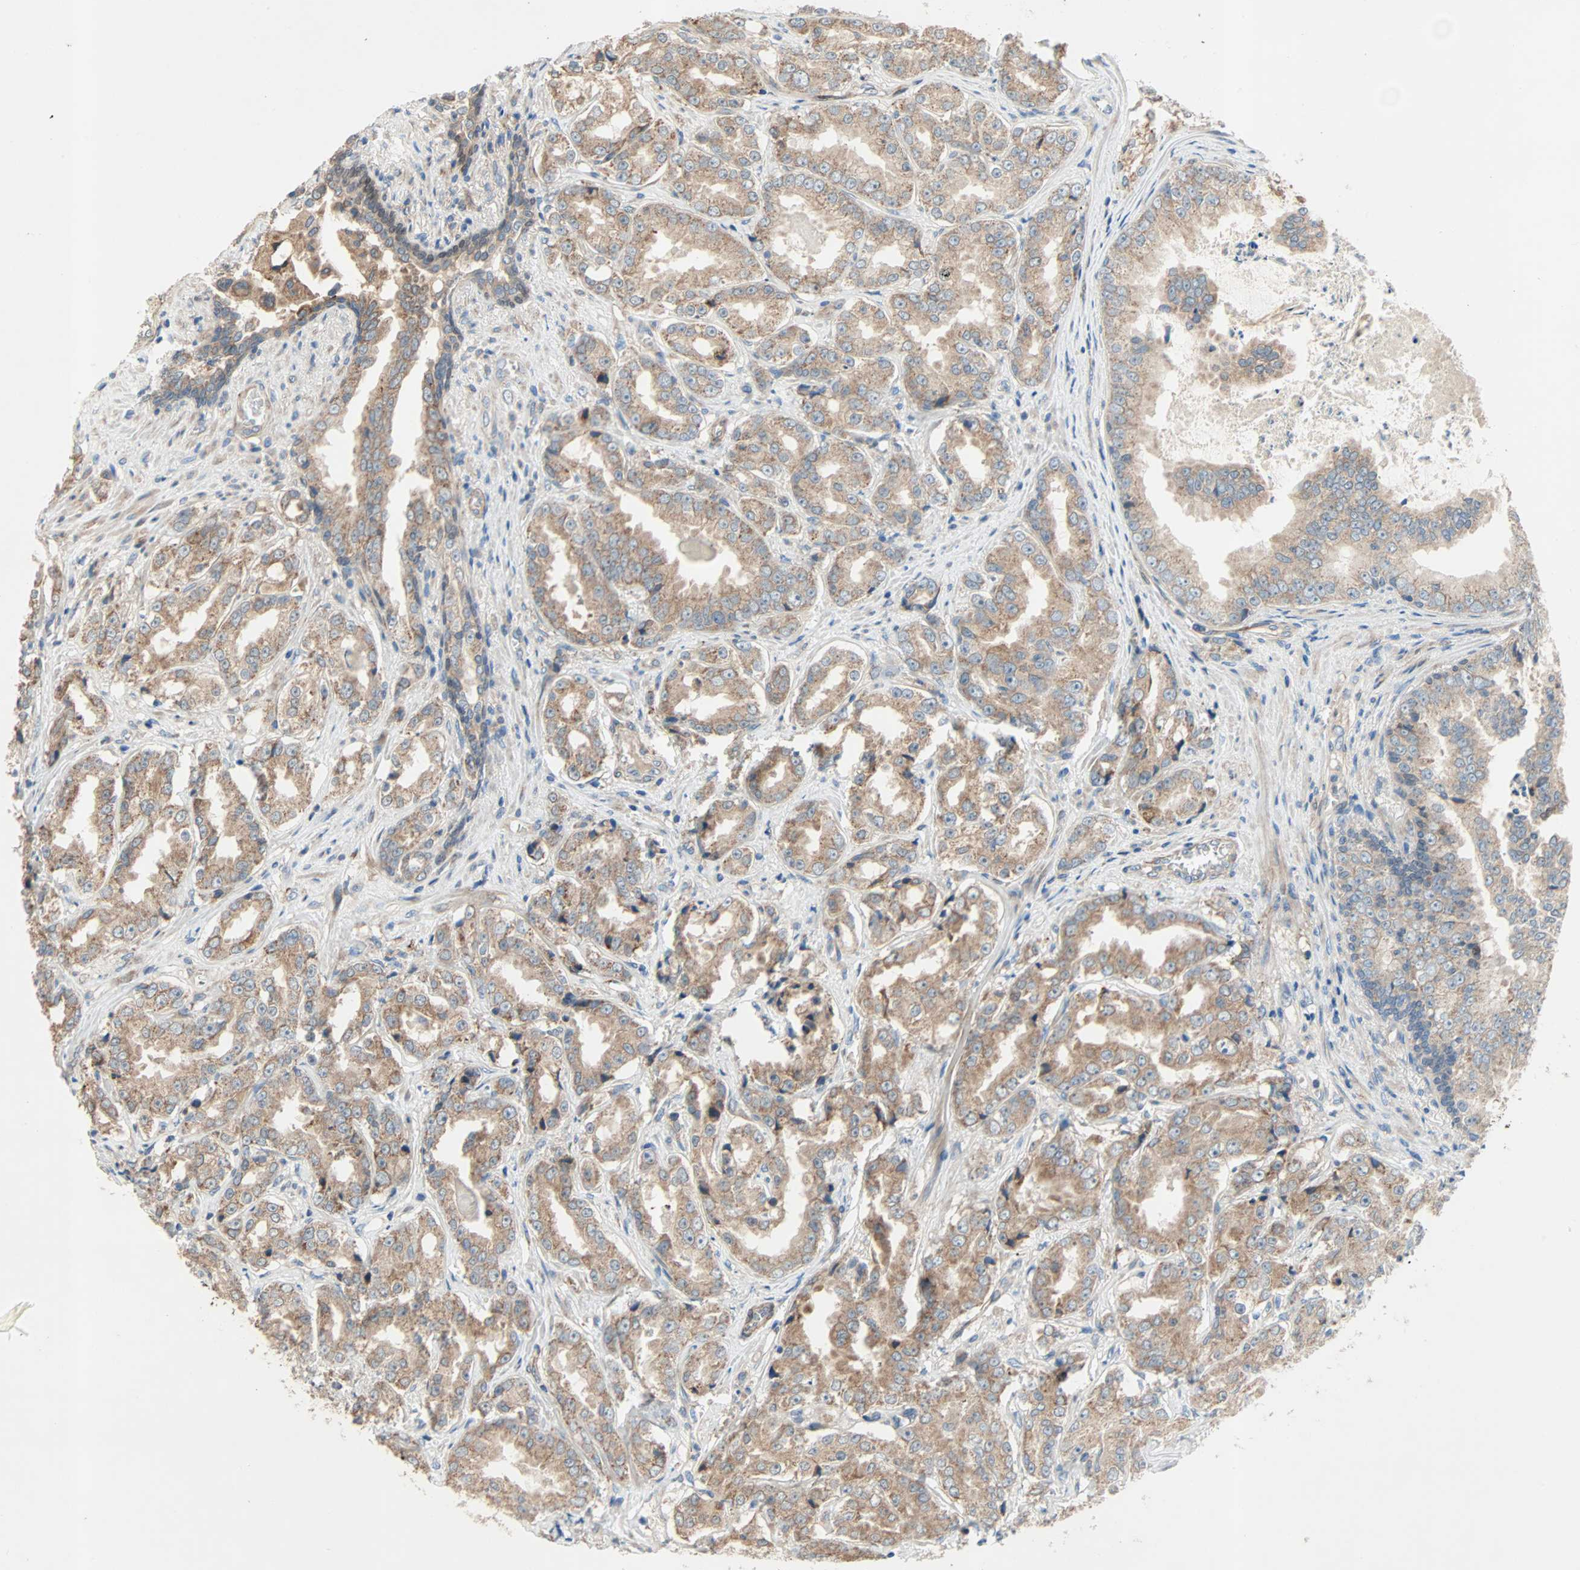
{"staining": {"intensity": "weak", "quantity": ">75%", "location": "cytoplasmic/membranous"}, "tissue": "prostate cancer", "cell_type": "Tumor cells", "image_type": "cancer", "snomed": [{"axis": "morphology", "description": "Adenocarcinoma, High grade"}, {"axis": "topography", "description": "Prostate"}], "caption": "Approximately >75% of tumor cells in human high-grade adenocarcinoma (prostate) exhibit weak cytoplasmic/membranous protein expression as visualized by brown immunohistochemical staining.", "gene": "XYLT1", "patient": {"sex": "male", "age": 73}}